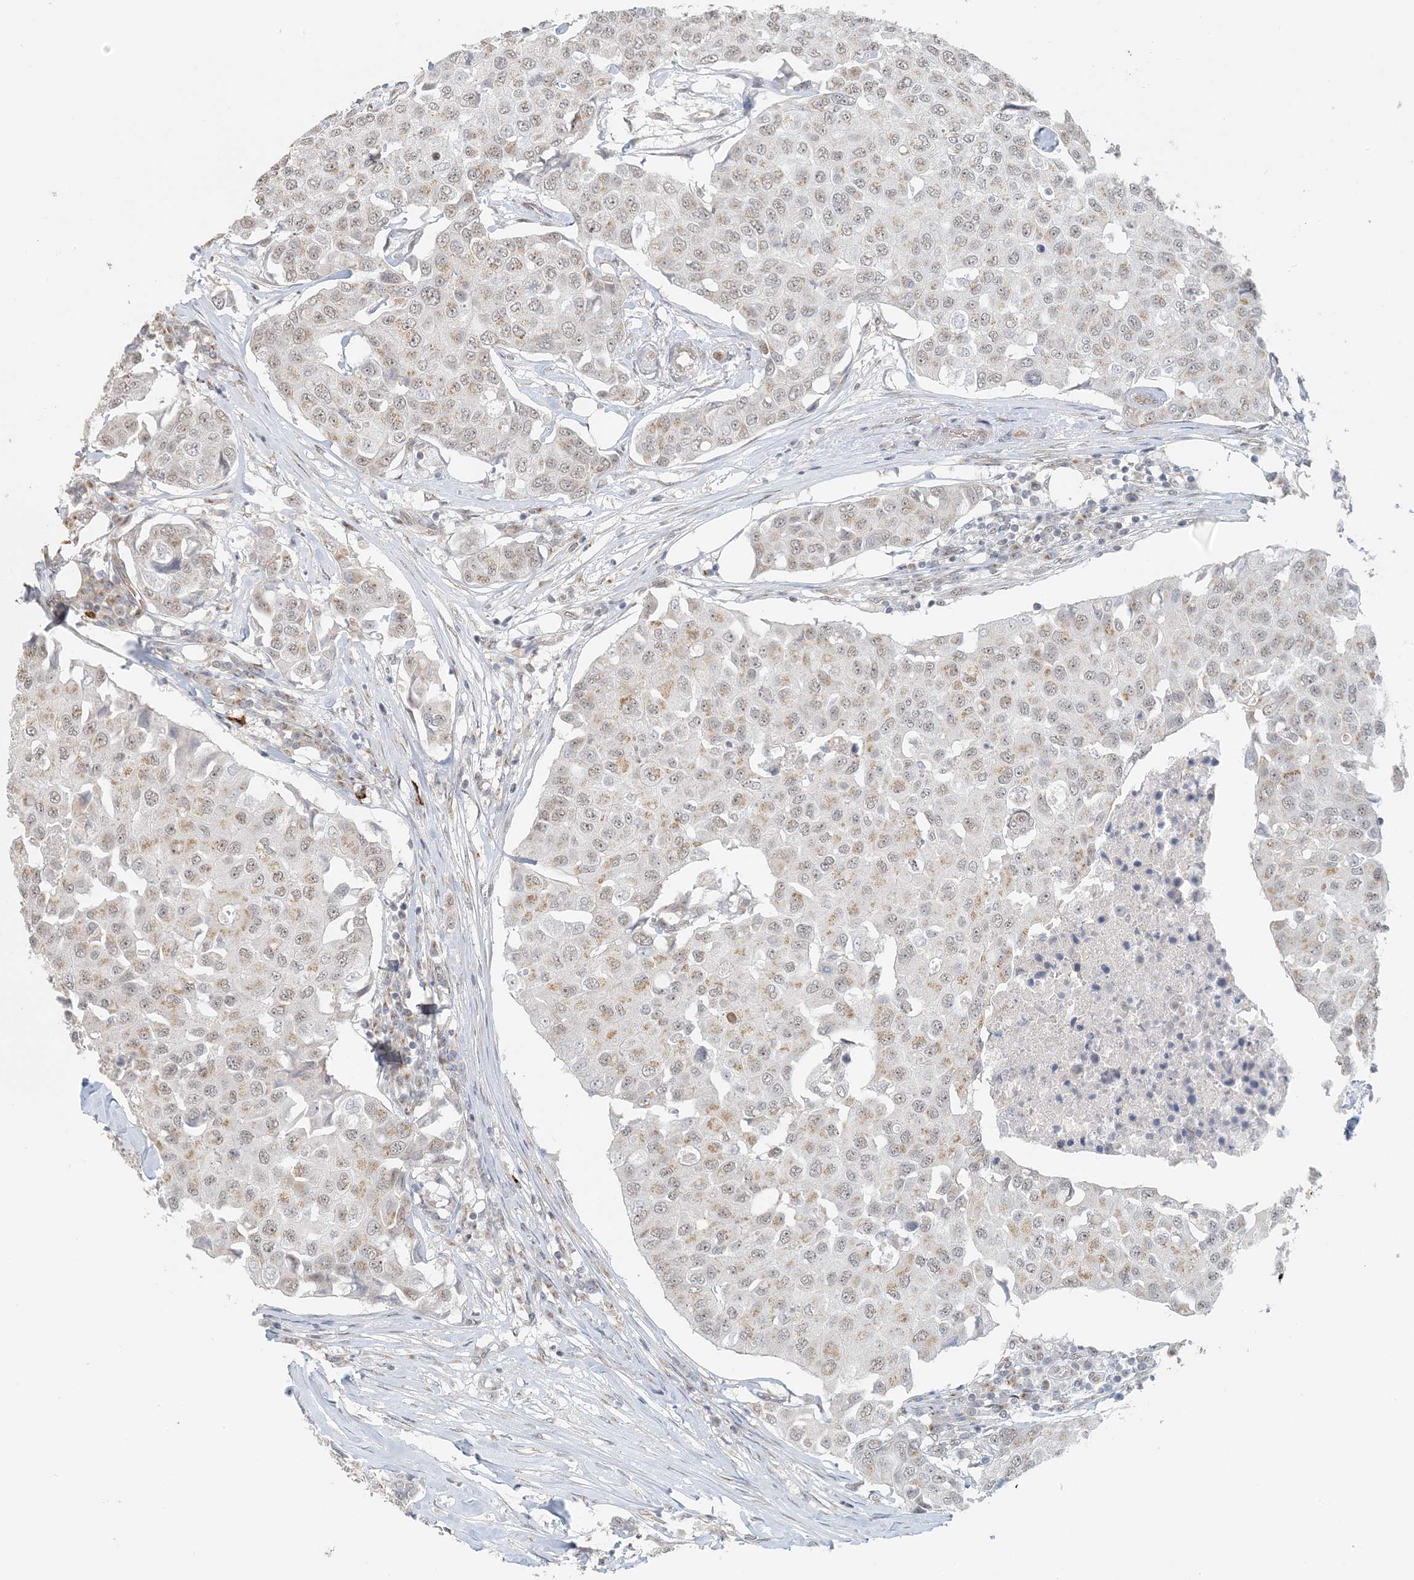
{"staining": {"intensity": "weak", "quantity": "25%-75%", "location": "cytoplasmic/membranous"}, "tissue": "breast cancer", "cell_type": "Tumor cells", "image_type": "cancer", "snomed": [{"axis": "morphology", "description": "Duct carcinoma"}, {"axis": "topography", "description": "Breast"}], "caption": "An immunohistochemistry (IHC) micrograph of tumor tissue is shown. Protein staining in brown highlights weak cytoplasmic/membranous positivity in breast cancer (invasive ductal carcinoma) within tumor cells.", "gene": "ZCCHC4", "patient": {"sex": "female", "age": 80}}